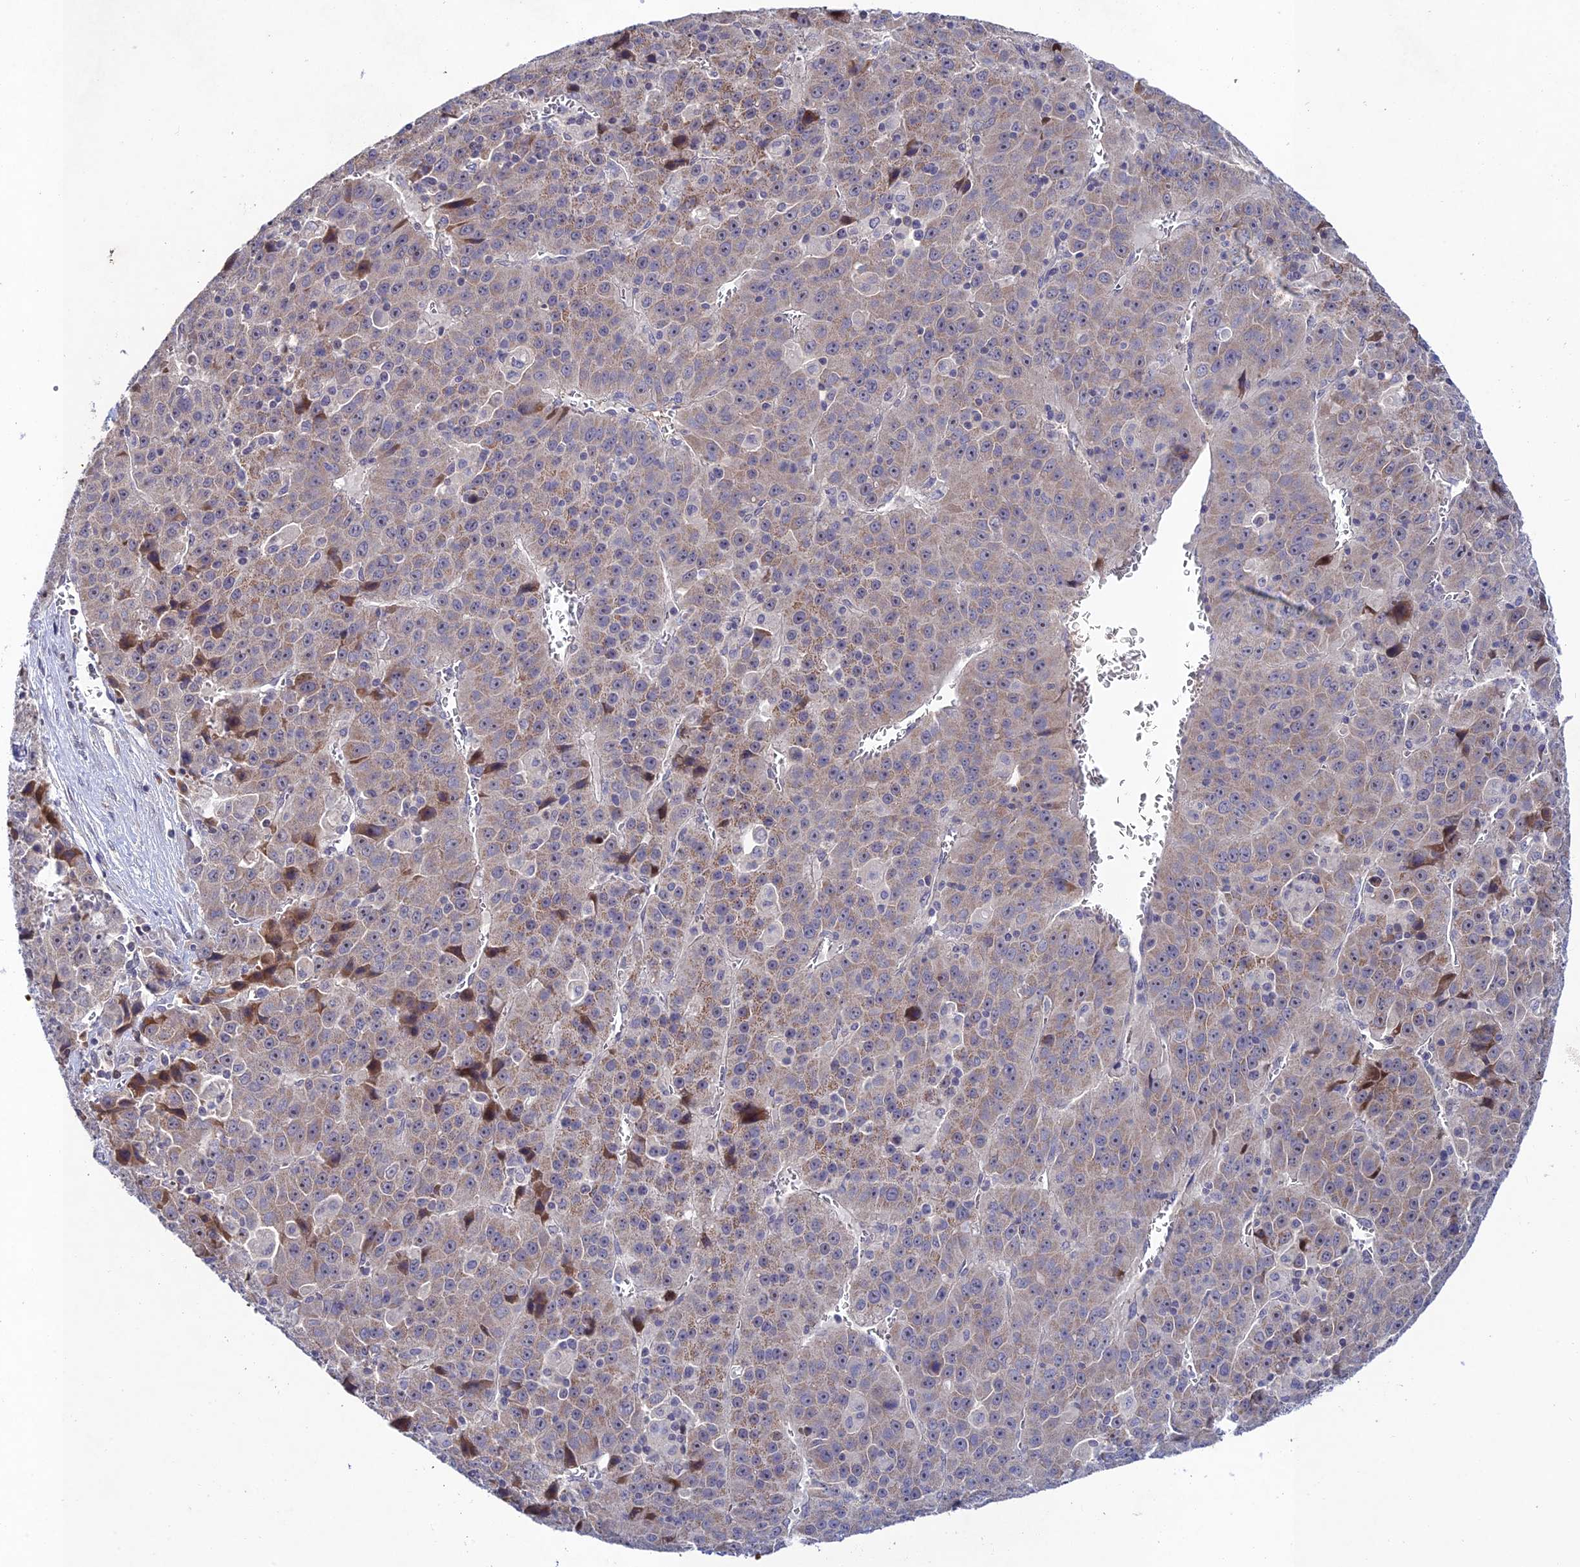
{"staining": {"intensity": "negative", "quantity": "none", "location": "none"}, "tissue": "liver cancer", "cell_type": "Tumor cells", "image_type": "cancer", "snomed": [{"axis": "morphology", "description": "Carcinoma, Hepatocellular, NOS"}, {"axis": "topography", "description": "Liver"}], "caption": "There is no significant expression in tumor cells of hepatocellular carcinoma (liver).", "gene": "CHST5", "patient": {"sex": "female", "age": 53}}